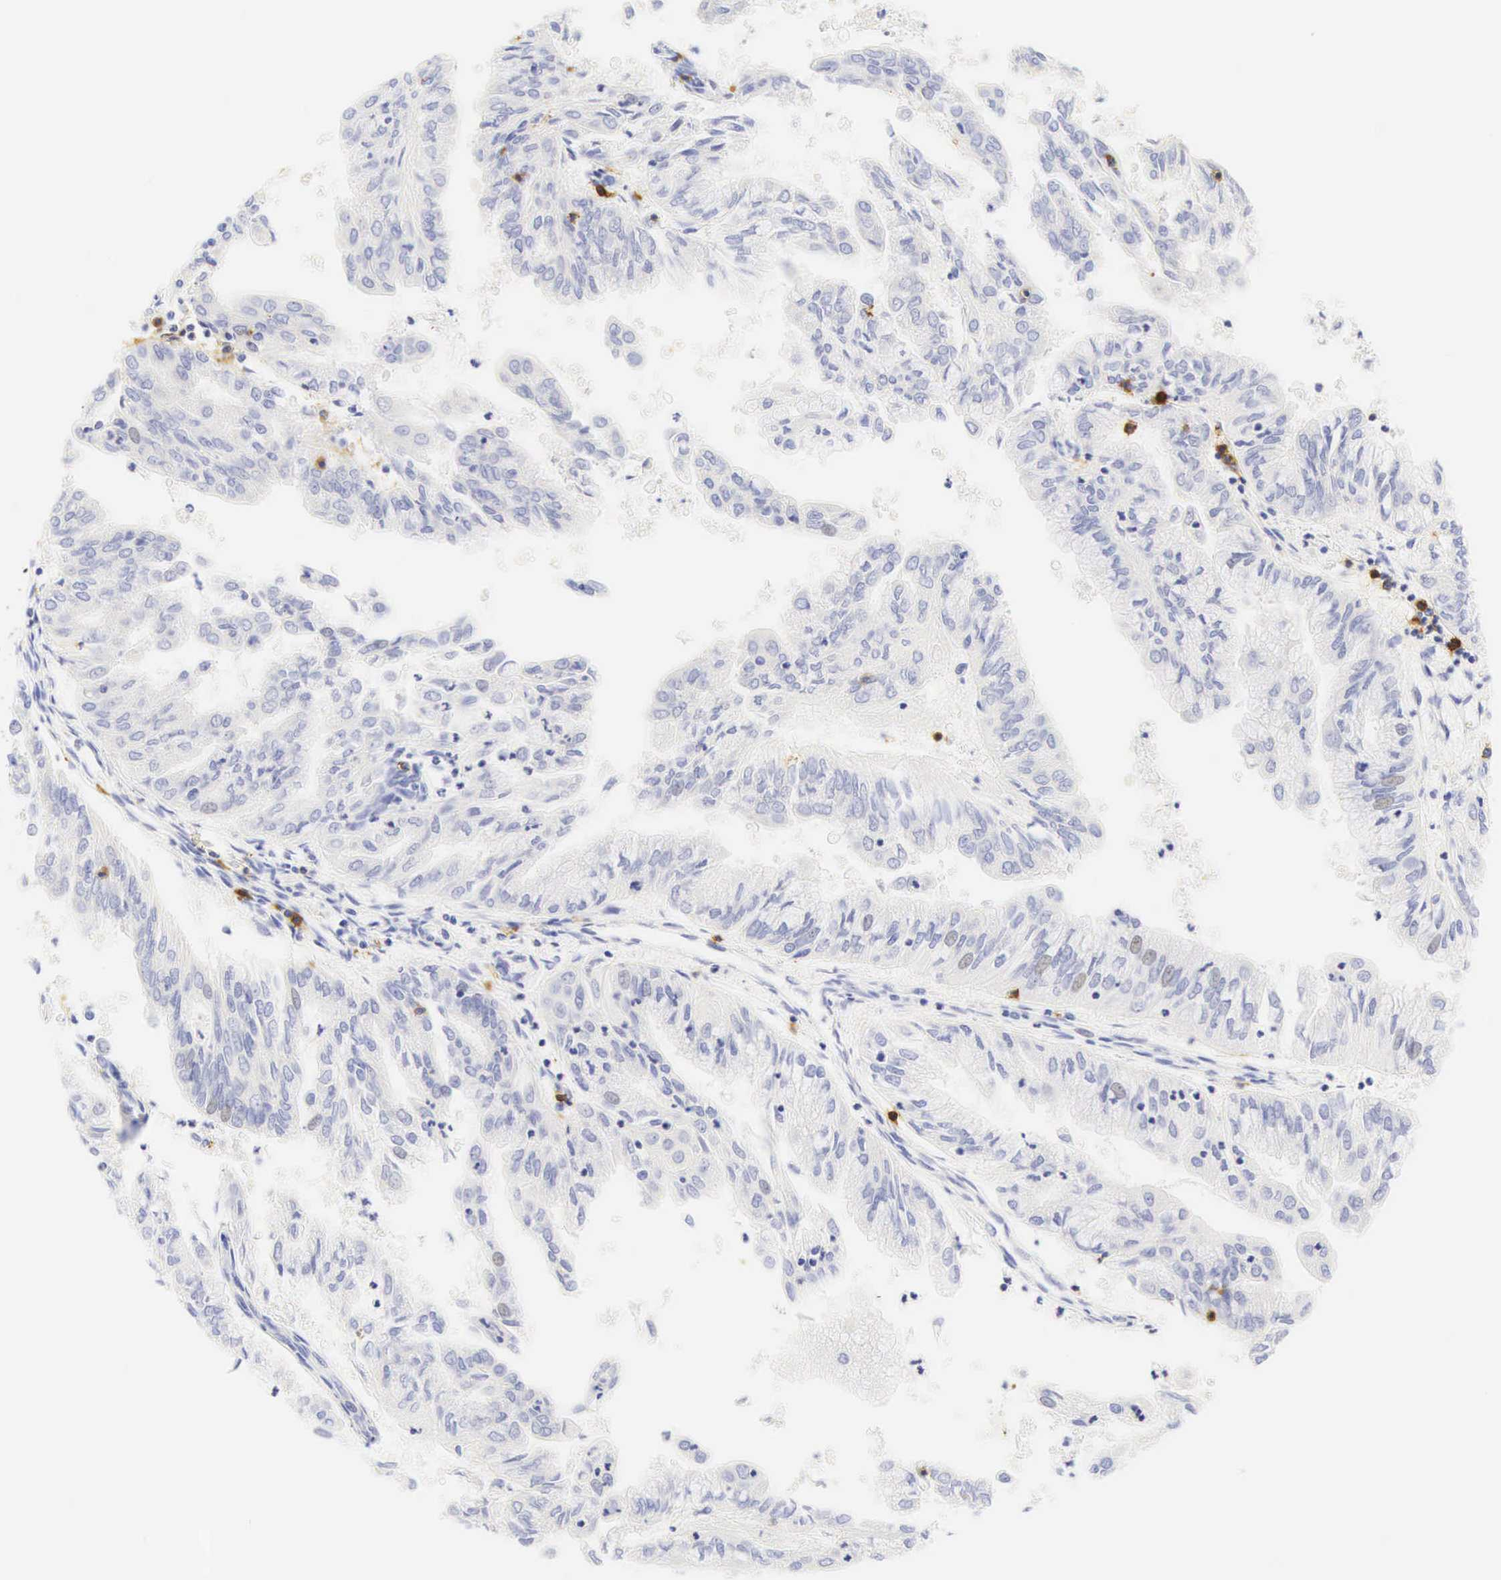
{"staining": {"intensity": "negative", "quantity": "none", "location": "none"}, "tissue": "endometrial cancer", "cell_type": "Tumor cells", "image_type": "cancer", "snomed": [{"axis": "morphology", "description": "Adenocarcinoma, NOS"}, {"axis": "topography", "description": "Endometrium"}], "caption": "Tumor cells show no significant staining in endometrial cancer (adenocarcinoma).", "gene": "CD8A", "patient": {"sex": "female", "age": 79}}